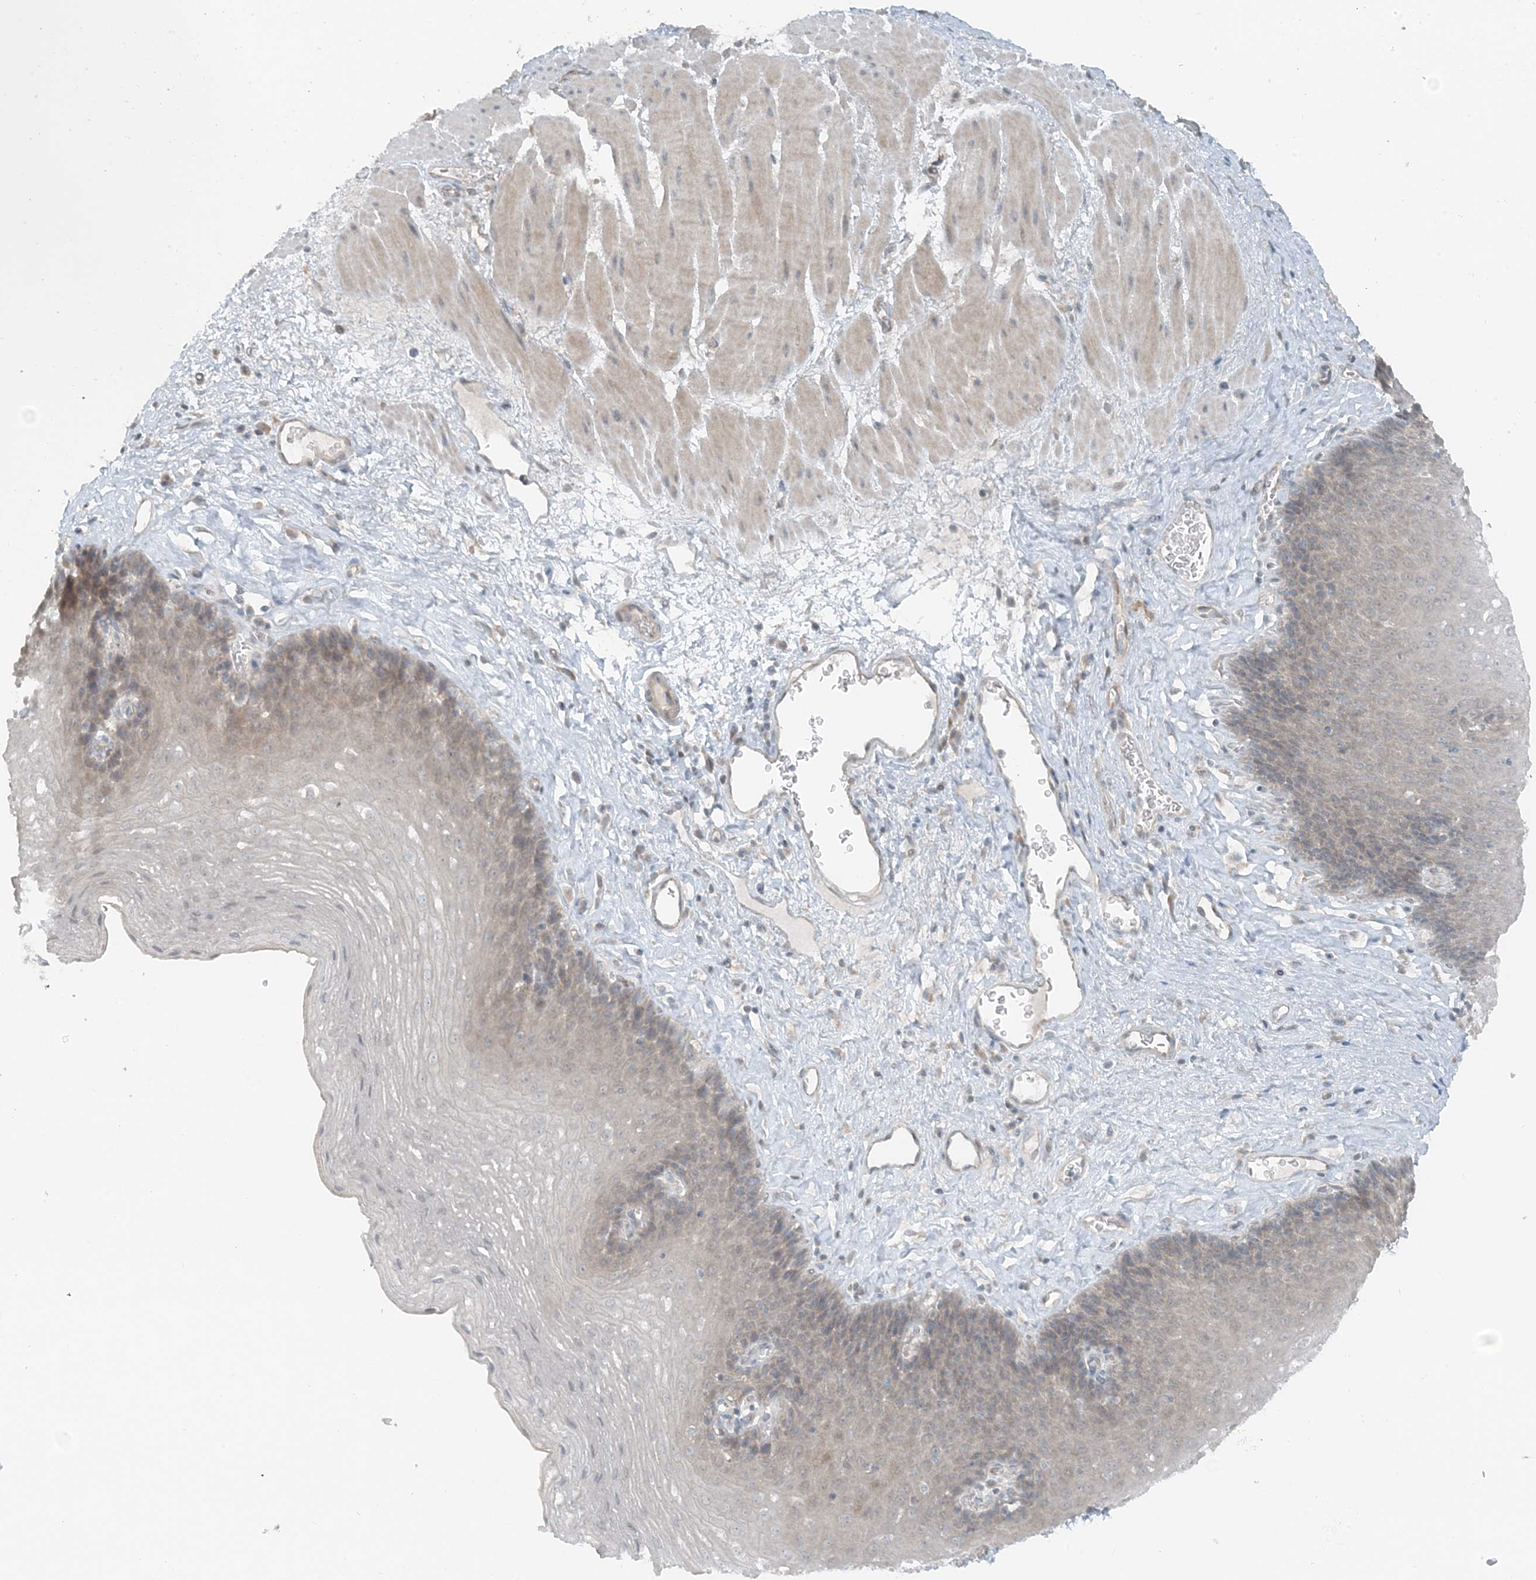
{"staining": {"intensity": "weak", "quantity": "<25%", "location": "cytoplasmic/membranous"}, "tissue": "esophagus", "cell_type": "Squamous epithelial cells", "image_type": "normal", "snomed": [{"axis": "morphology", "description": "Normal tissue, NOS"}, {"axis": "topography", "description": "Esophagus"}], "caption": "IHC histopathology image of normal esophagus: human esophagus stained with DAB (3,3'-diaminobenzidine) exhibits no significant protein expression in squamous epithelial cells.", "gene": "MITD1", "patient": {"sex": "female", "age": 66}}